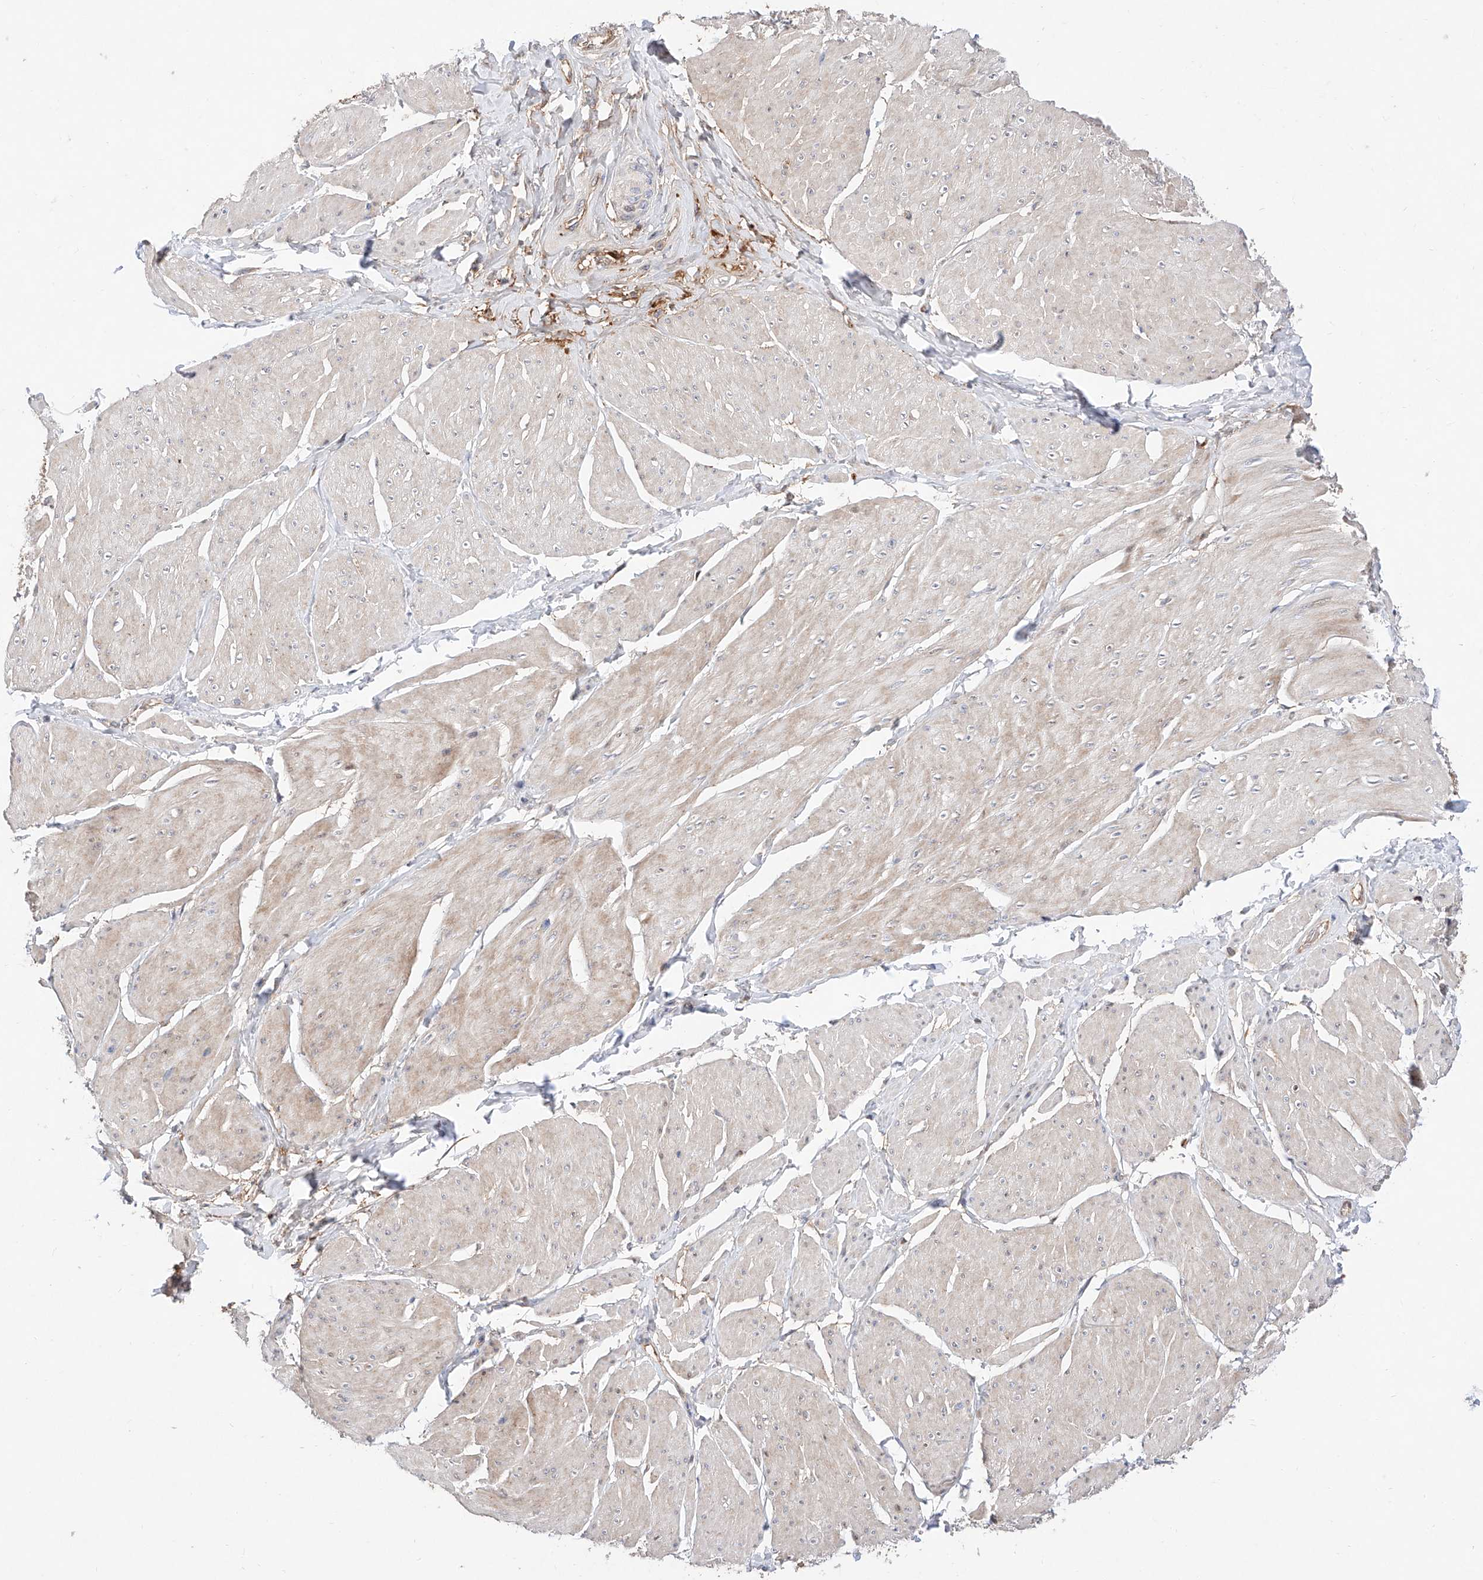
{"staining": {"intensity": "weak", "quantity": ">75%", "location": "cytoplasmic/membranous"}, "tissue": "smooth muscle", "cell_type": "Smooth muscle cells", "image_type": "normal", "snomed": [{"axis": "morphology", "description": "Urothelial carcinoma, High grade"}, {"axis": "topography", "description": "Urinary bladder"}], "caption": "Smooth muscle stained with DAB (3,3'-diaminobenzidine) immunohistochemistry (IHC) exhibits low levels of weak cytoplasmic/membranous expression in about >75% of smooth muscle cells.", "gene": "FUCA2", "patient": {"sex": "male", "age": 46}}